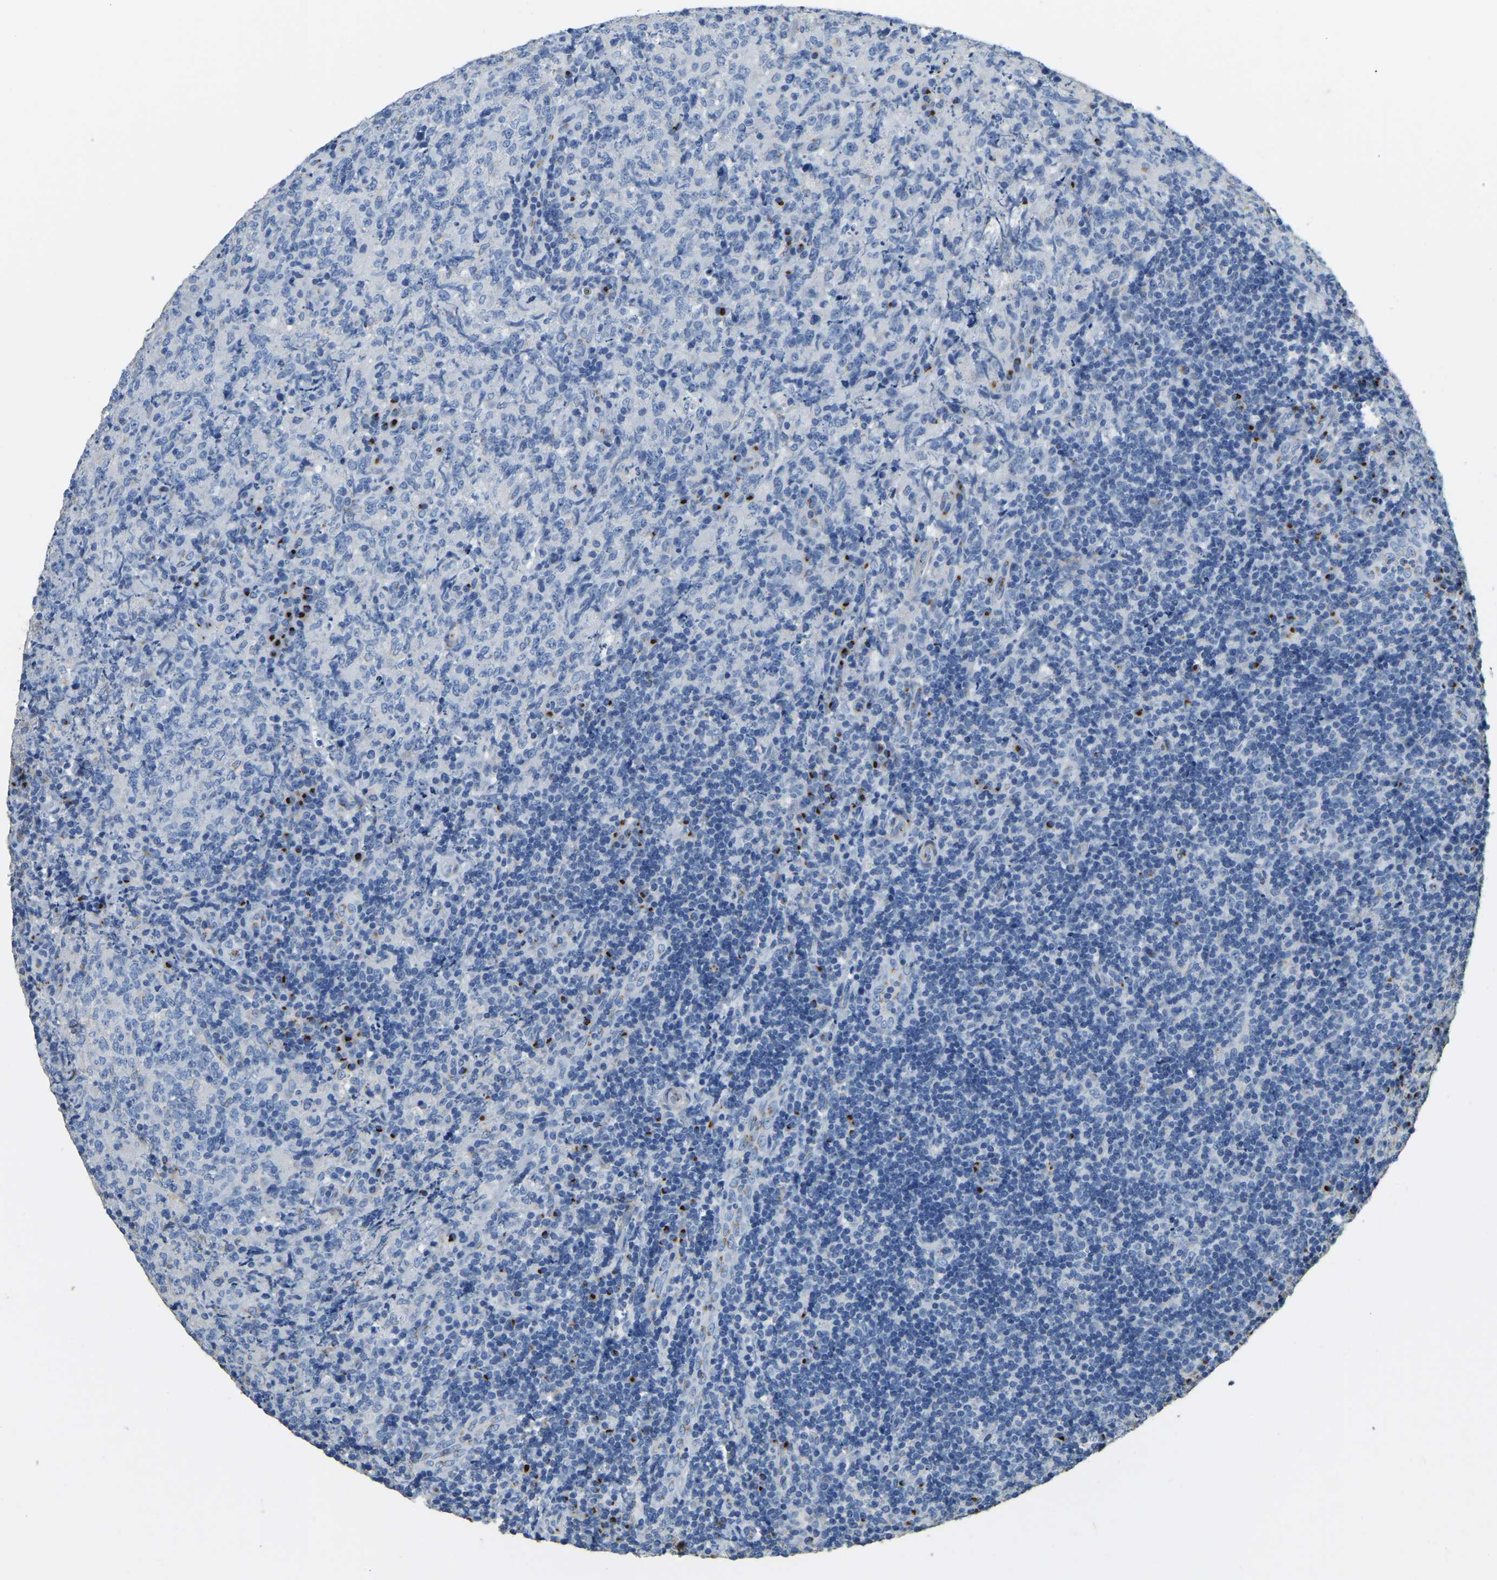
{"staining": {"intensity": "negative", "quantity": "none", "location": "none"}, "tissue": "lymphoma", "cell_type": "Tumor cells", "image_type": "cancer", "snomed": [{"axis": "morphology", "description": "Malignant lymphoma, non-Hodgkin's type, High grade"}, {"axis": "topography", "description": "Tonsil"}], "caption": "There is no significant expression in tumor cells of lymphoma.", "gene": "FAM174A", "patient": {"sex": "female", "age": 36}}